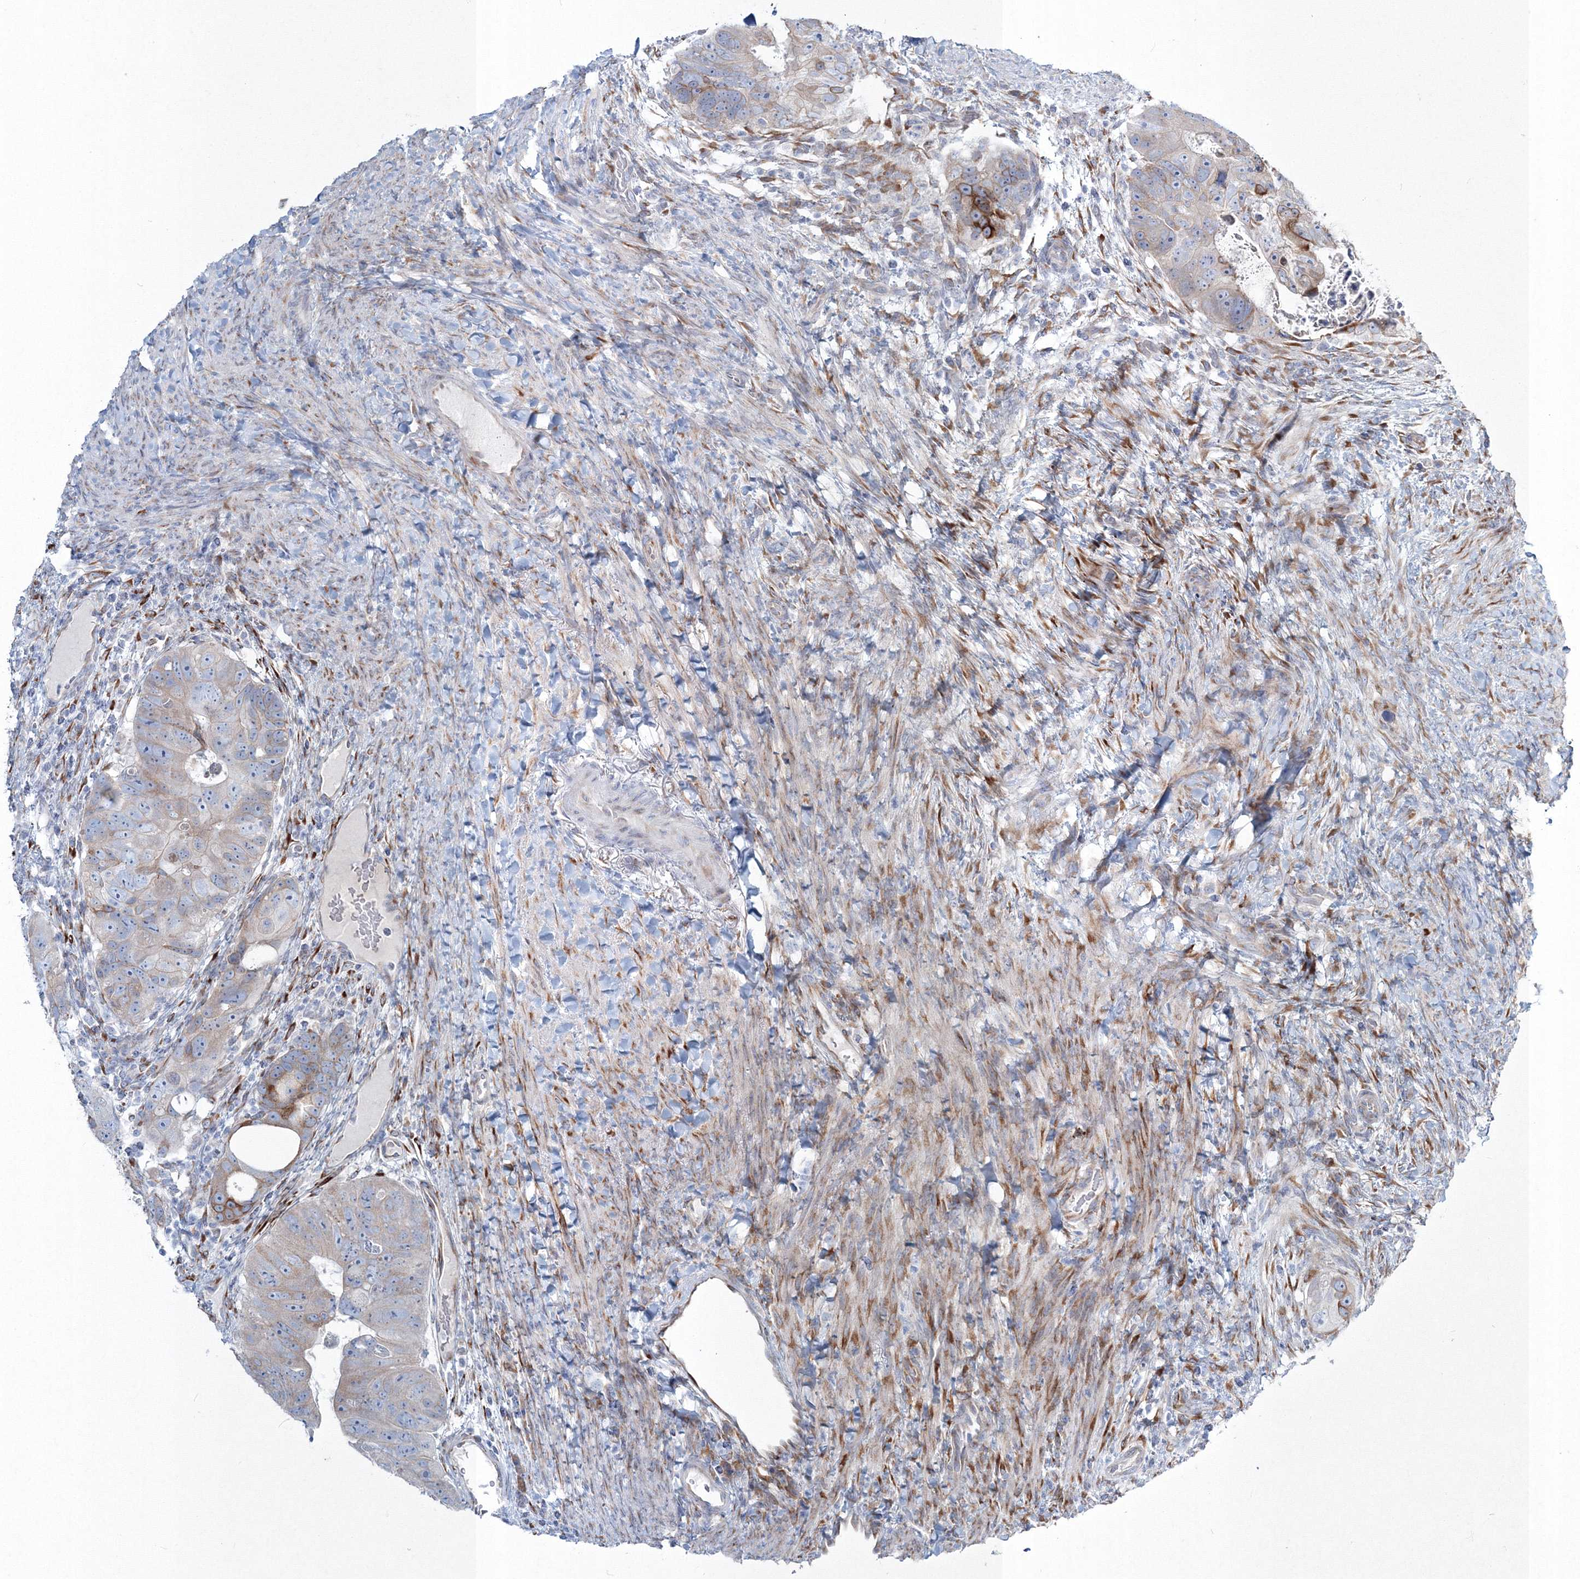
{"staining": {"intensity": "strong", "quantity": "25%-75%", "location": "cytoplasmic/membranous"}, "tissue": "colorectal cancer", "cell_type": "Tumor cells", "image_type": "cancer", "snomed": [{"axis": "morphology", "description": "Adenocarcinoma, NOS"}, {"axis": "topography", "description": "Rectum"}], "caption": "Strong cytoplasmic/membranous staining for a protein is identified in approximately 25%-75% of tumor cells of colorectal adenocarcinoma using IHC.", "gene": "RCN1", "patient": {"sex": "male", "age": 59}}